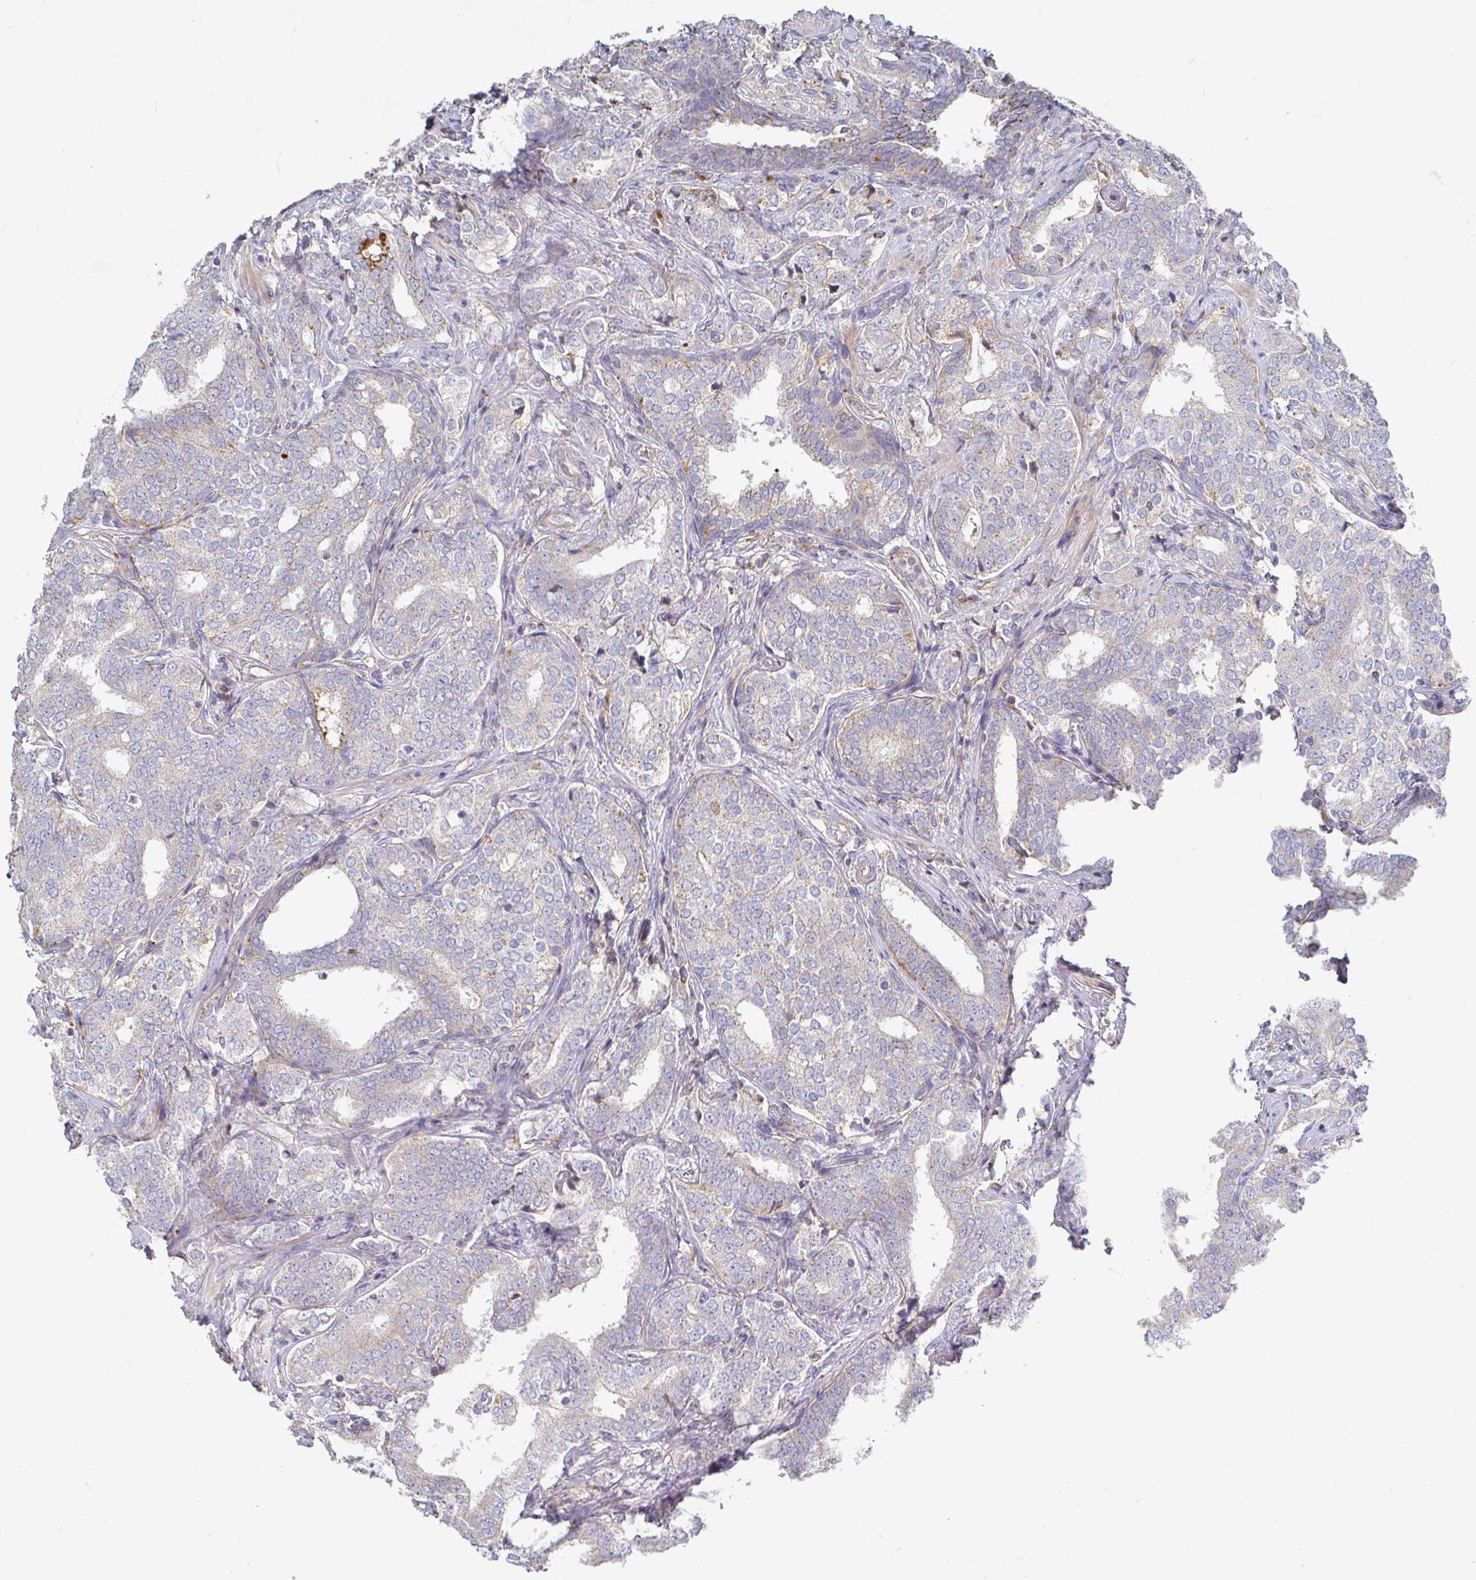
{"staining": {"intensity": "weak", "quantity": "25%-75%", "location": "cytoplasmic/membranous"}, "tissue": "prostate cancer", "cell_type": "Tumor cells", "image_type": "cancer", "snomed": [{"axis": "morphology", "description": "Adenocarcinoma, High grade"}, {"axis": "topography", "description": "Prostate"}], "caption": "Human prostate adenocarcinoma (high-grade) stained with a brown dye shows weak cytoplasmic/membranous positive expression in about 25%-75% of tumor cells.", "gene": "IRAK2", "patient": {"sex": "male", "age": 72}}